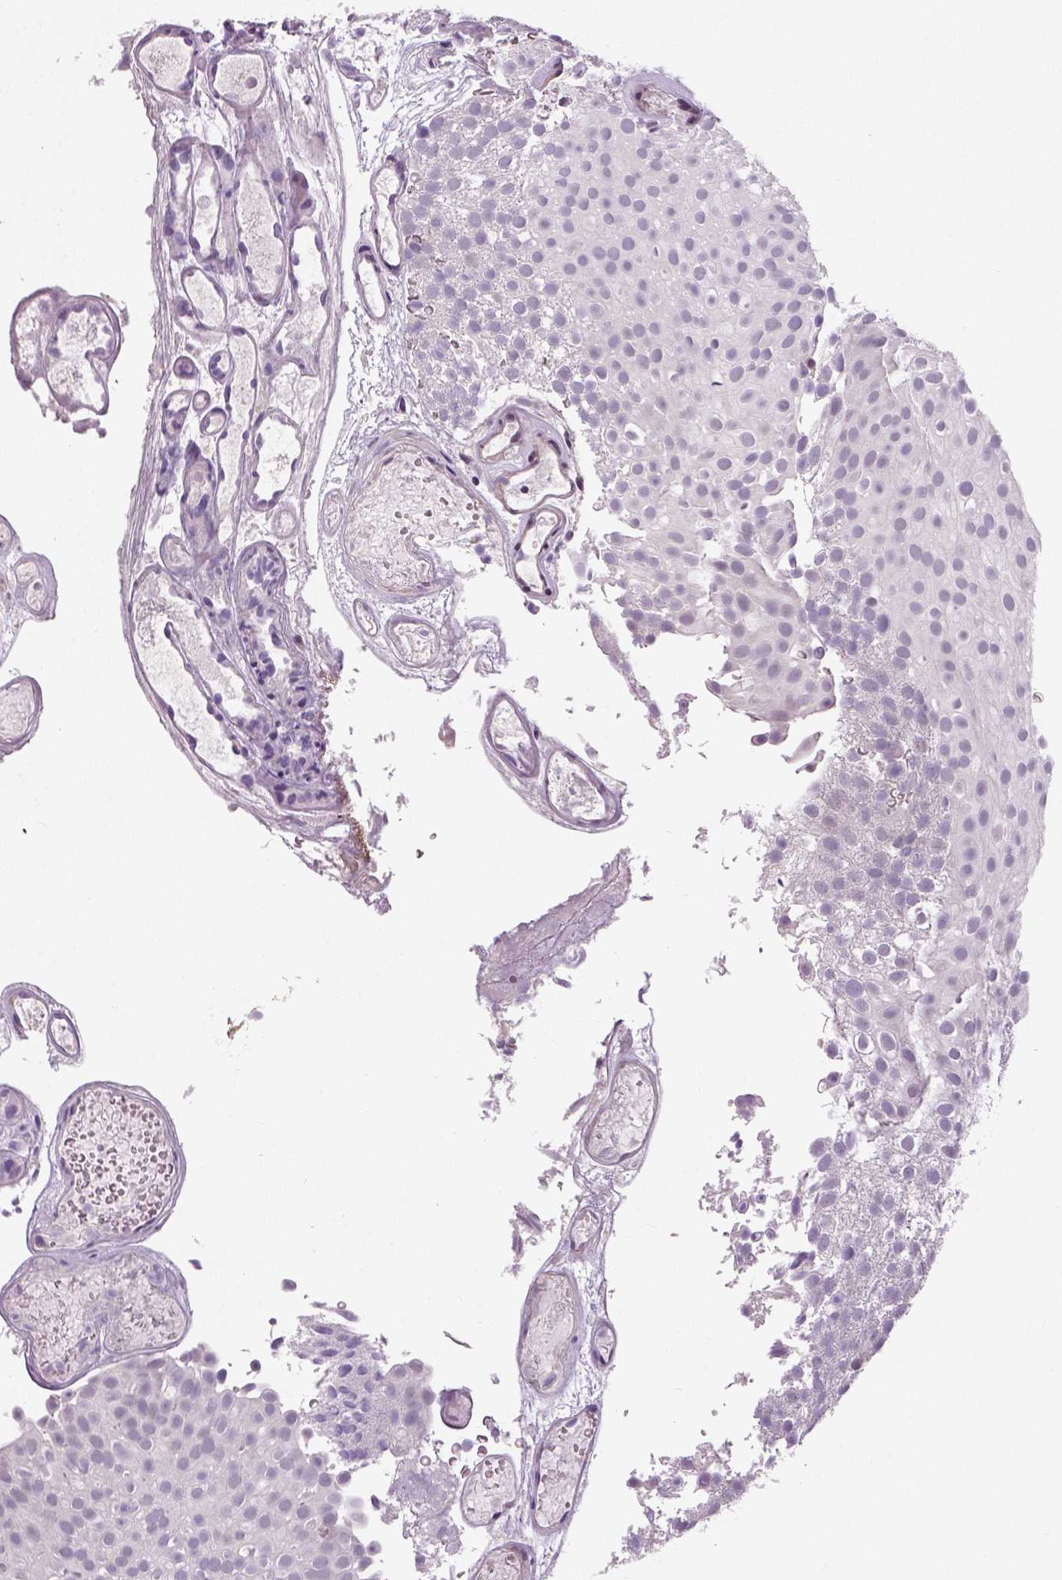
{"staining": {"intensity": "negative", "quantity": "none", "location": "none"}, "tissue": "urothelial cancer", "cell_type": "Tumor cells", "image_type": "cancer", "snomed": [{"axis": "morphology", "description": "Urothelial carcinoma, Low grade"}, {"axis": "topography", "description": "Urinary bladder"}], "caption": "Tumor cells are negative for brown protein staining in urothelial carcinoma (low-grade).", "gene": "NECAB1", "patient": {"sex": "male", "age": 78}}